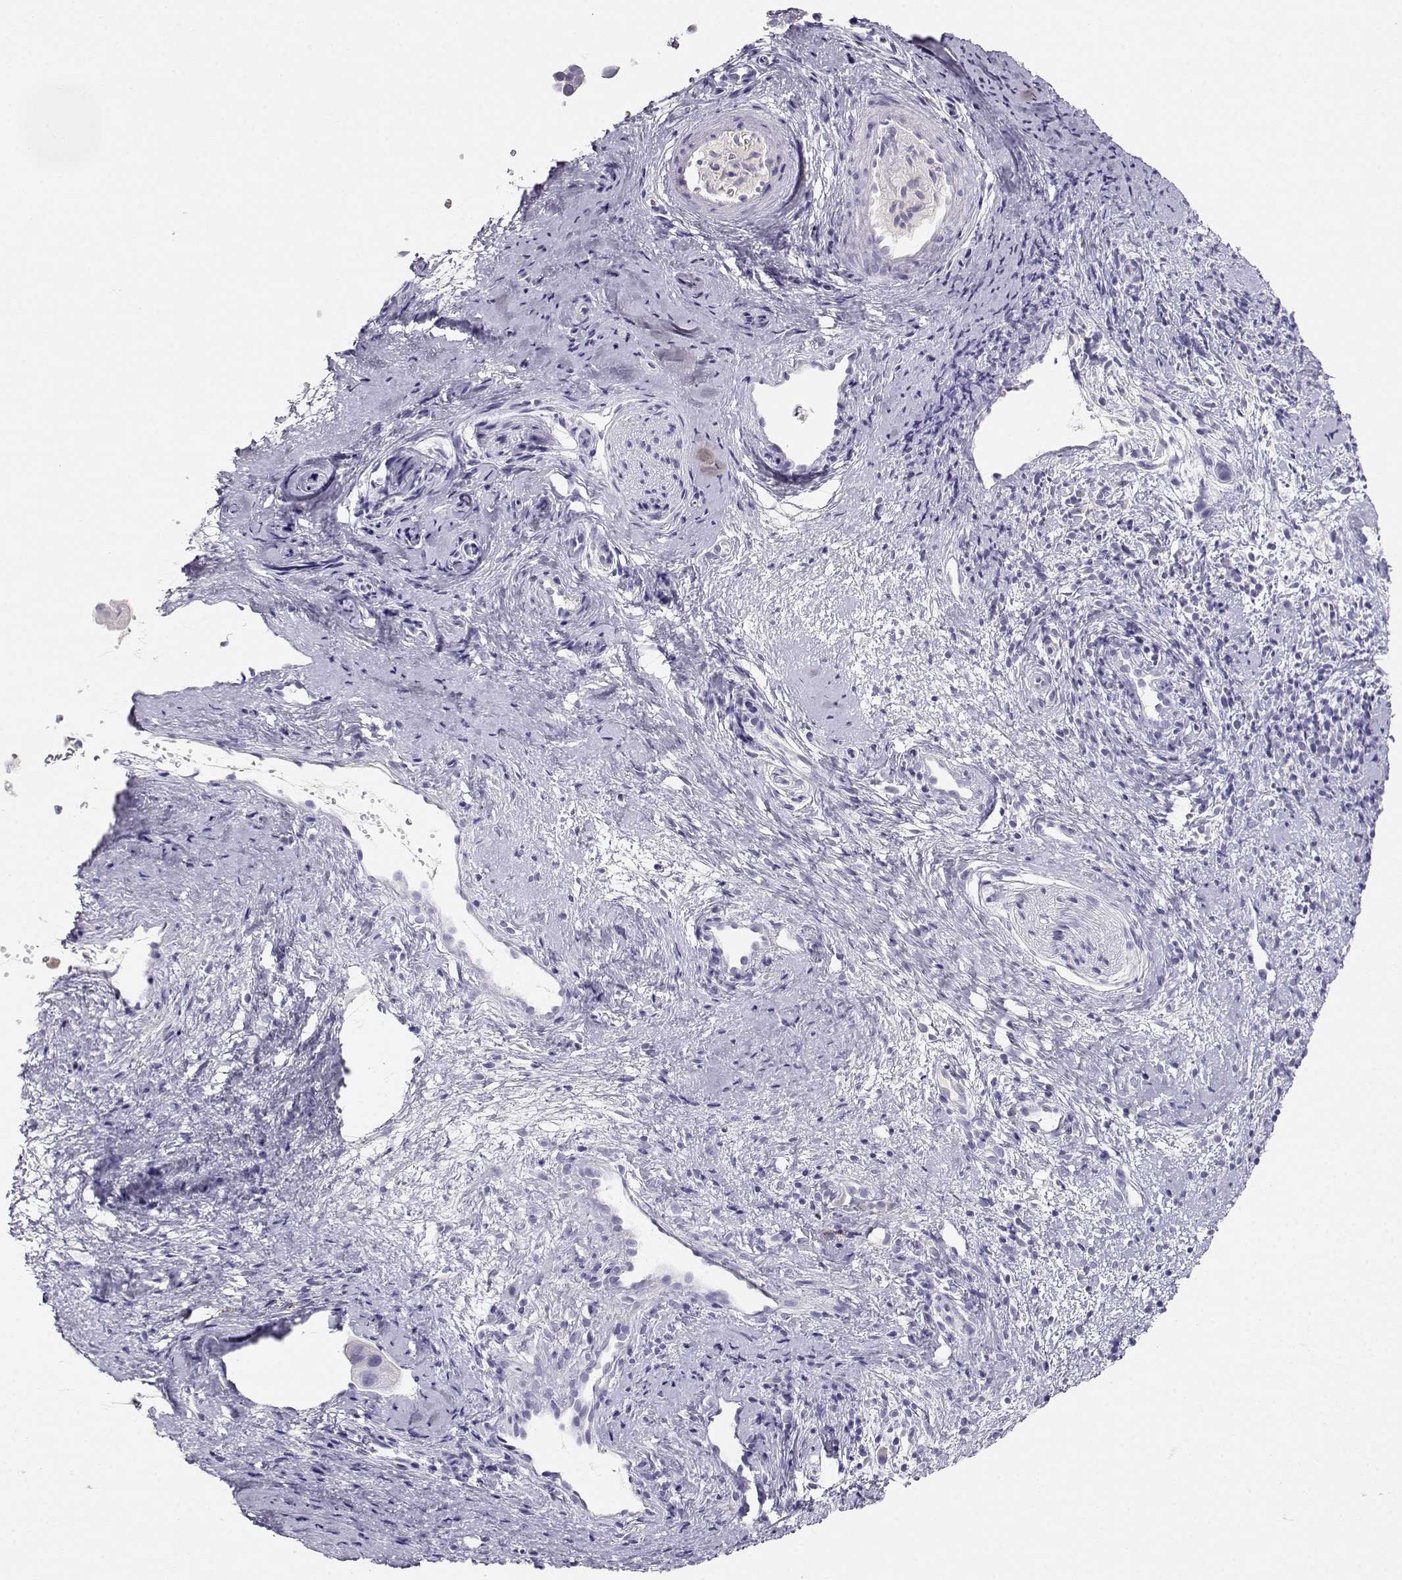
{"staining": {"intensity": "negative", "quantity": "none", "location": "none"}, "tissue": "cervical cancer", "cell_type": "Tumor cells", "image_type": "cancer", "snomed": [{"axis": "morphology", "description": "Squamous cell carcinoma, NOS"}, {"axis": "topography", "description": "Cervix"}], "caption": "Immunohistochemistry image of neoplastic tissue: human cervical cancer (squamous cell carcinoma) stained with DAB demonstrates no significant protein positivity in tumor cells.", "gene": "GPR174", "patient": {"sex": "female", "age": 35}}